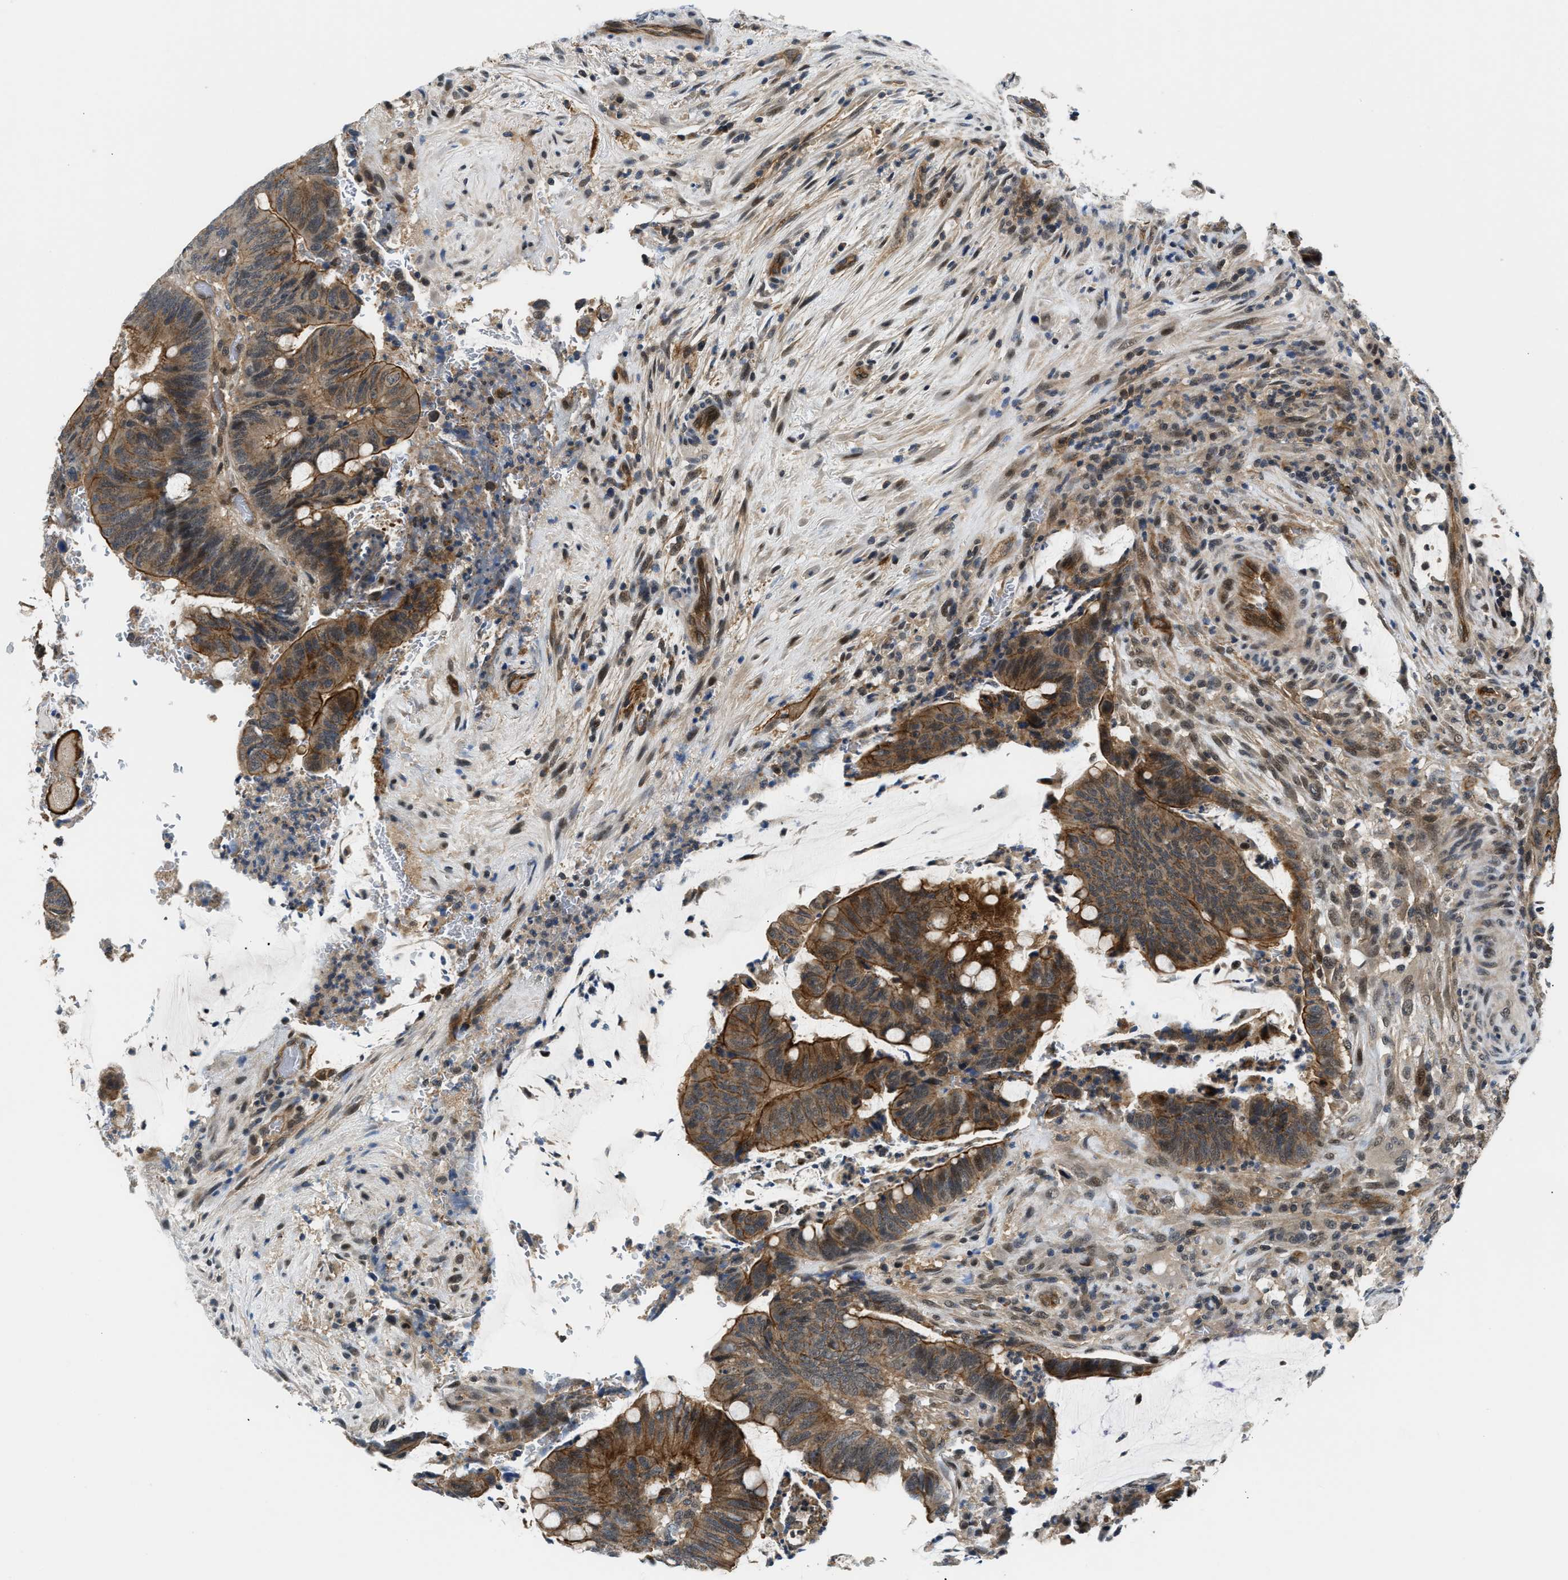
{"staining": {"intensity": "moderate", "quantity": ">75%", "location": "cytoplasmic/membranous"}, "tissue": "colorectal cancer", "cell_type": "Tumor cells", "image_type": "cancer", "snomed": [{"axis": "morphology", "description": "Normal tissue, NOS"}, {"axis": "morphology", "description": "Adenocarcinoma, NOS"}, {"axis": "topography", "description": "Rectum"}, {"axis": "topography", "description": "Peripheral nerve tissue"}], "caption": "Approximately >75% of tumor cells in human colorectal cancer display moderate cytoplasmic/membranous protein positivity as visualized by brown immunohistochemical staining.", "gene": "COPS2", "patient": {"sex": "male", "age": 92}}